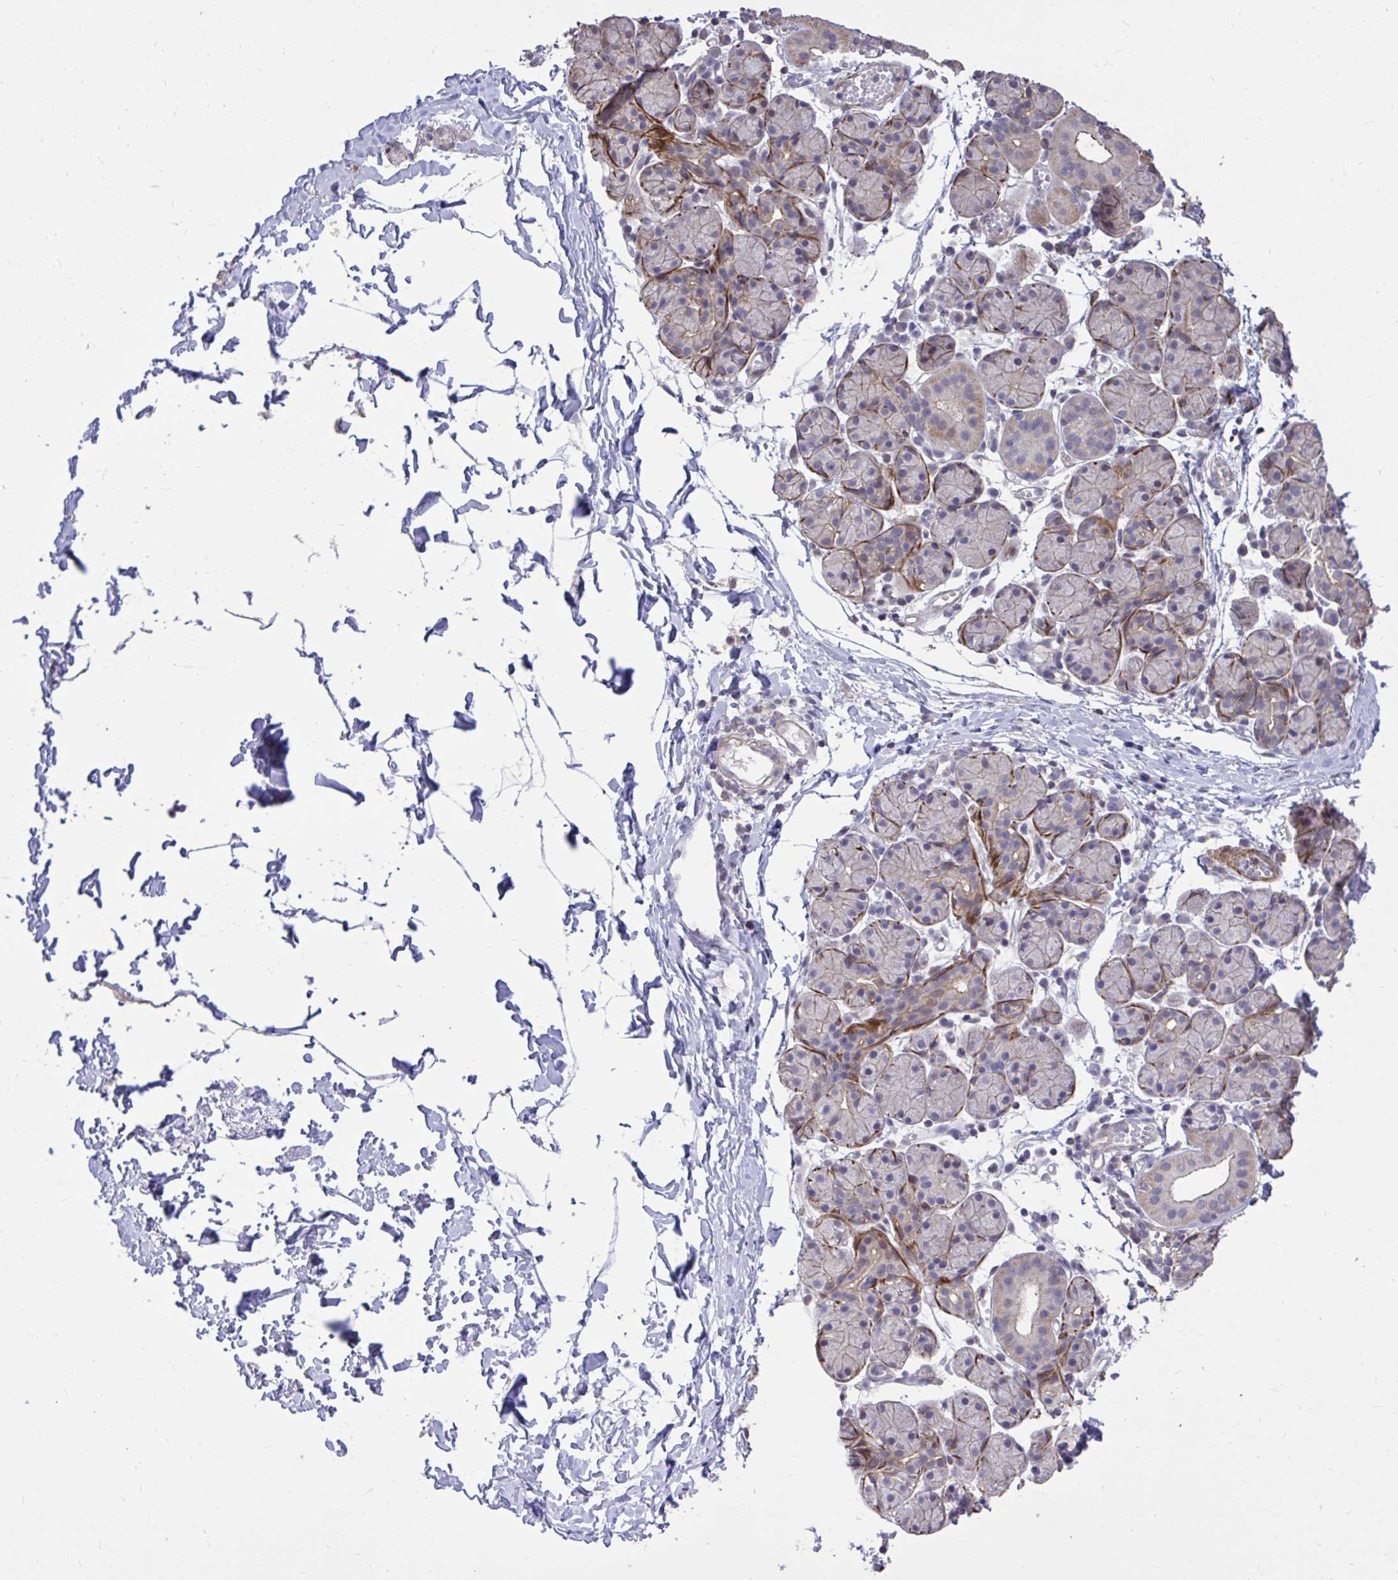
{"staining": {"intensity": "weak", "quantity": "<25%", "location": "cytoplasmic/membranous"}, "tissue": "salivary gland", "cell_type": "Glandular cells", "image_type": "normal", "snomed": [{"axis": "morphology", "description": "Normal tissue, NOS"}, {"axis": "morphology", "description": "Inflammation, NOS"}, {"axis": "topography", "description": "Lymph node"}, {"axis": "topography", "description": "Salivary gland"}], "caption": "IHC histopathology image of normal salivary gland stained for a protein (brown), which displays no positivity in glandular cells. (DAB immunohistochemistry (IHC) visualized using brightfield microscopy, high magnification).", "gene": "IGFL2", "patient": {"sex": "male", "age": 3}}